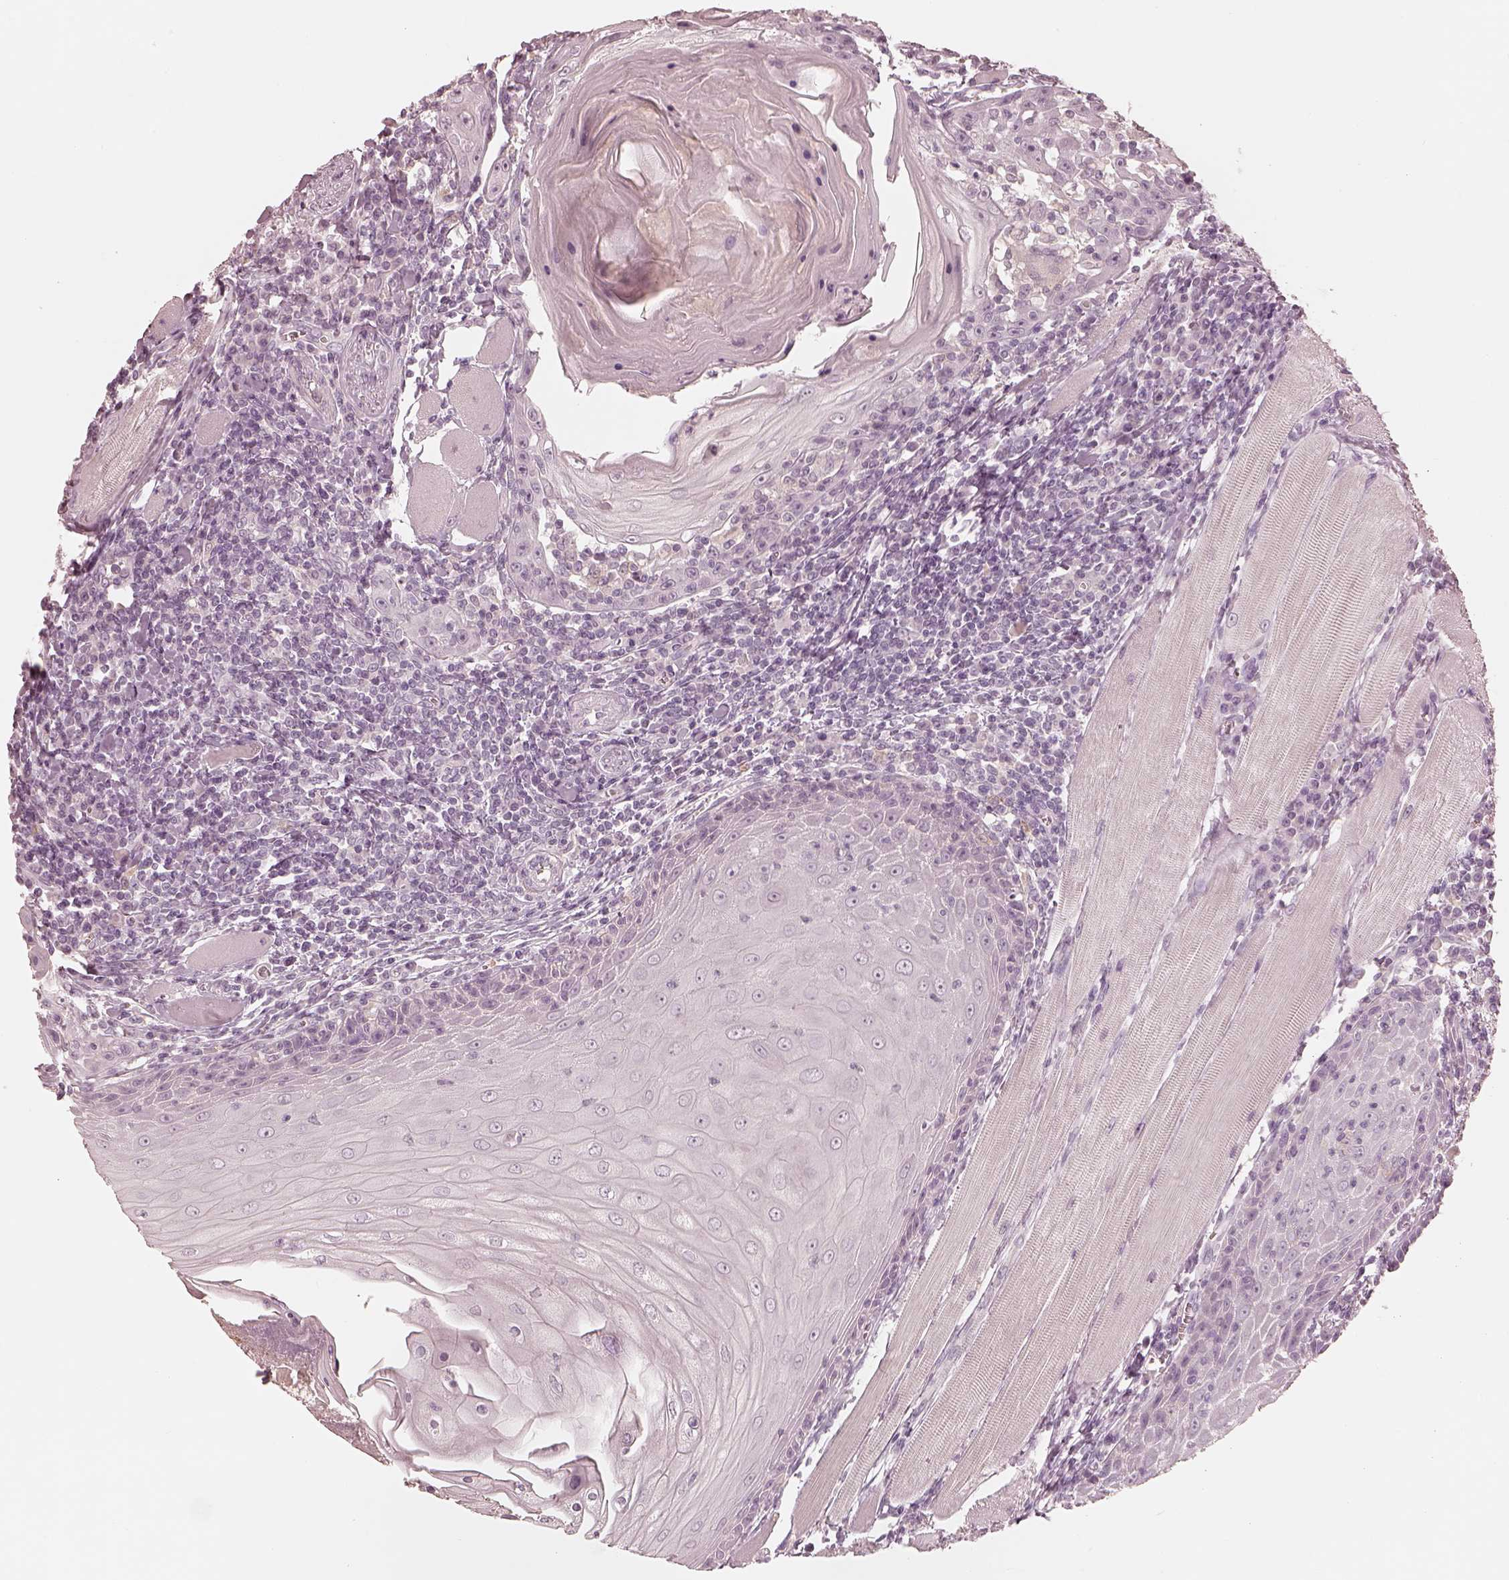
{"staining": {"intensity": "negative", "quantity": "none", "location": "none"}, "tissue": "head and neck cancer", "cell_type": "Tumor cells", "image_type": "cancer", "snomed": [{"axis": "morphology", "description": "Normal tissue, NOS"}, {"axis": "morphology", "description": "Squamous cell carcinoma, NOS"}, {"axis": "topography", "description": "Oral tissue"}, {"axis": "topography", "description": "Head-Neck"}], "caption": "DAB immunohistochemical staining of head and neck squamous cell carcinoma reveals no significant positivity in tumor cells.", "gene": "CALR3", "patient": {"sex": "male", "age": 52}}